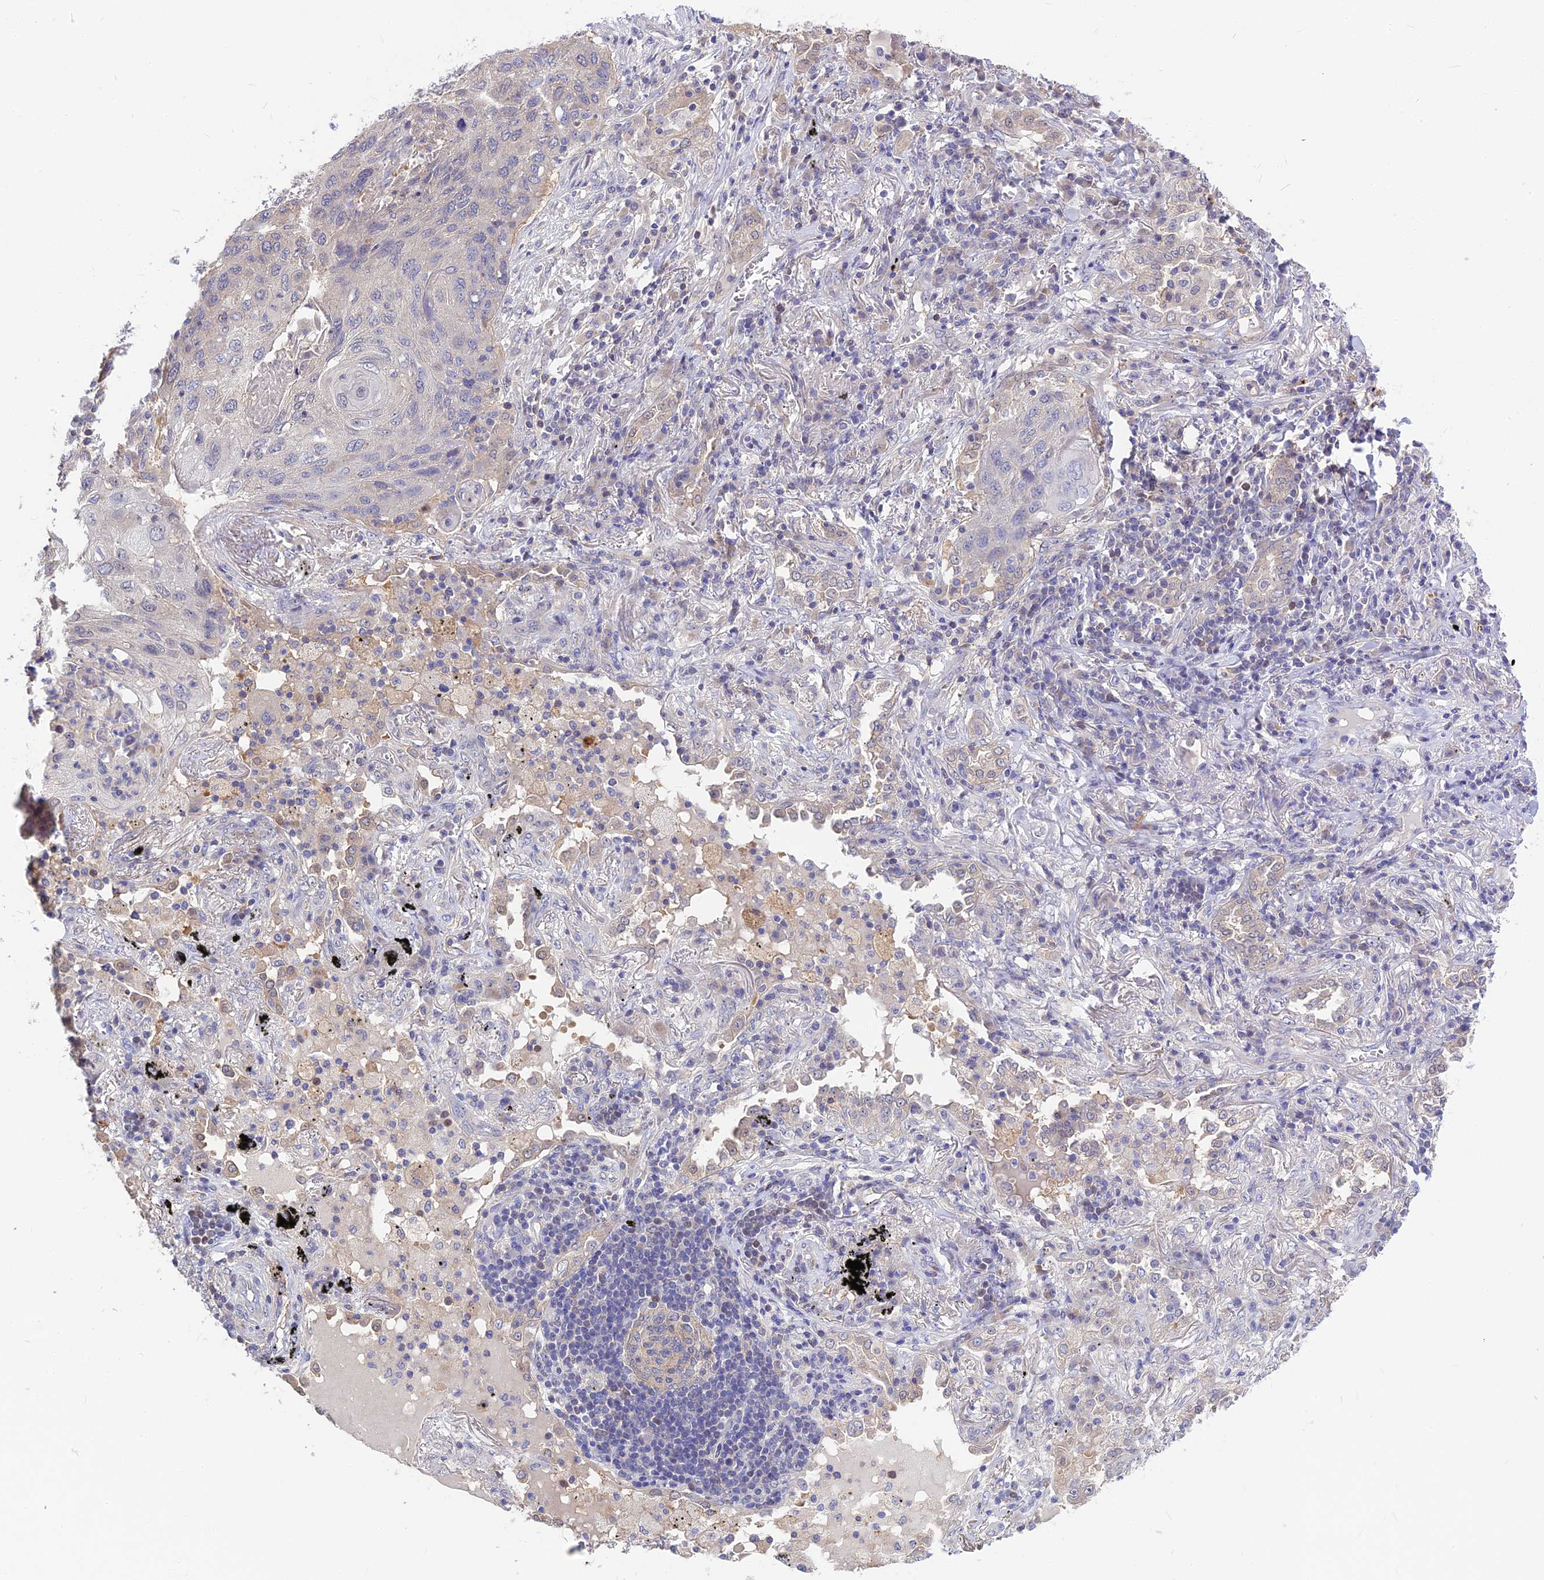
{"staining": {"intensity": "negative", "quantity": "none", "location": "none"}, "tissue": "lung cancer", "cell_type": "Tumor cells", "image_type": "cancer", "snomed": [{"axis": "morphology", "description": "Squamous cell carcinoma, NOS"}, {"axis": "topography", "description": "Lung"}], "caption": "An image of human lung cancer (squamous cell carcinoma) is negative for staining in tumor cells.", "gene": "SNAP91", "patient": {"sex": "female", "age": 63}}